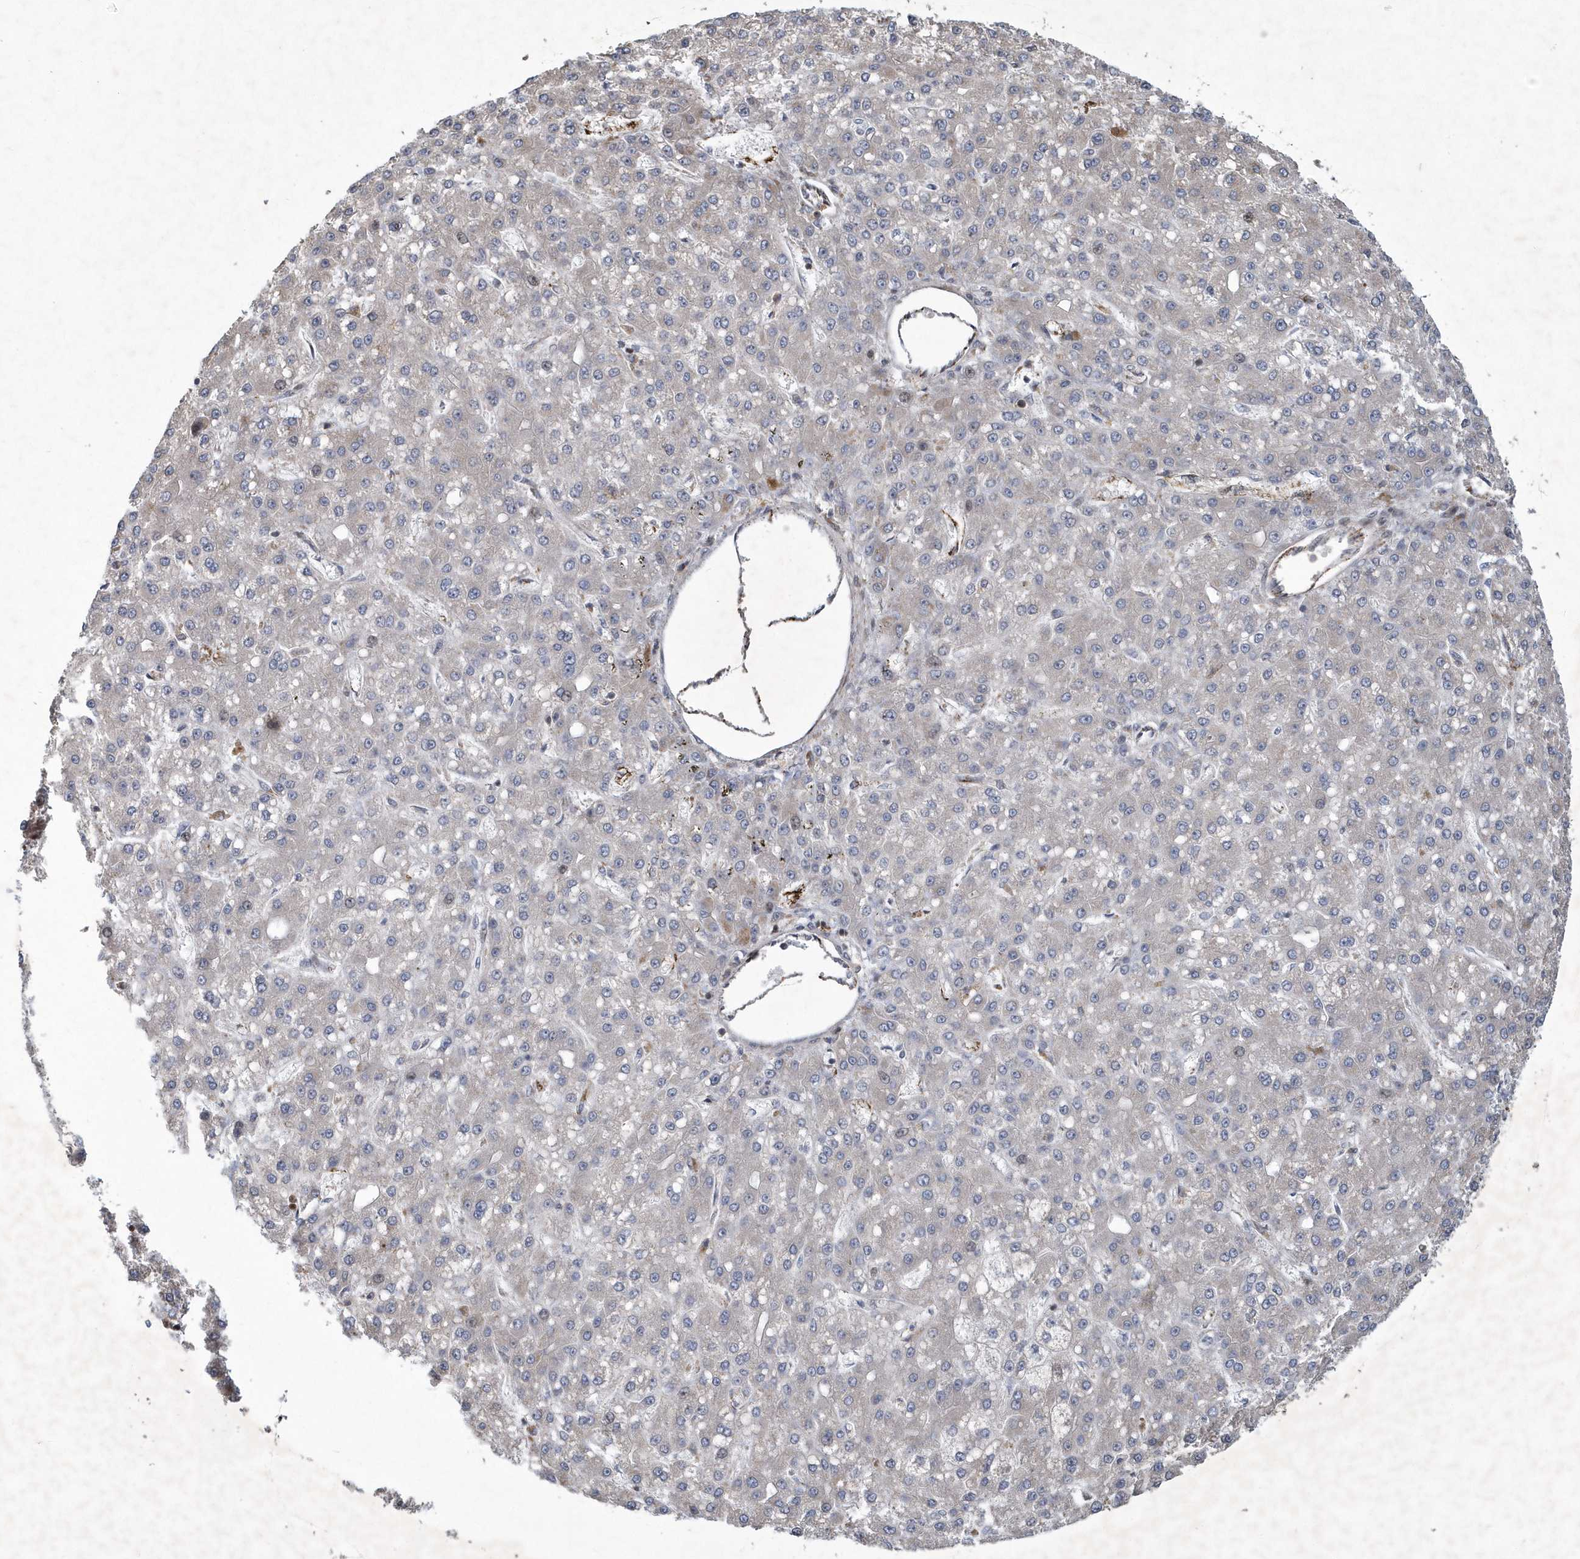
{"staining": {"intensity": "negative", "quantity": "none", "location": "none"}, "tissue": "liver cancer", "cell_type": "Tumor cells", "image_type": "cancer", "snomed": [{"axis": "morphology", "description": "Carcinoma, Hepatocellular, NOS"}, {"axis": "topography", "description": "Liver"}], "caption": "Liver cancer stained for a protein using immunohistochemistry (IHC) displays no positivity tumor cells.", "gene": "N4BP2", "patient": {"sex": "male", "age": 67}}